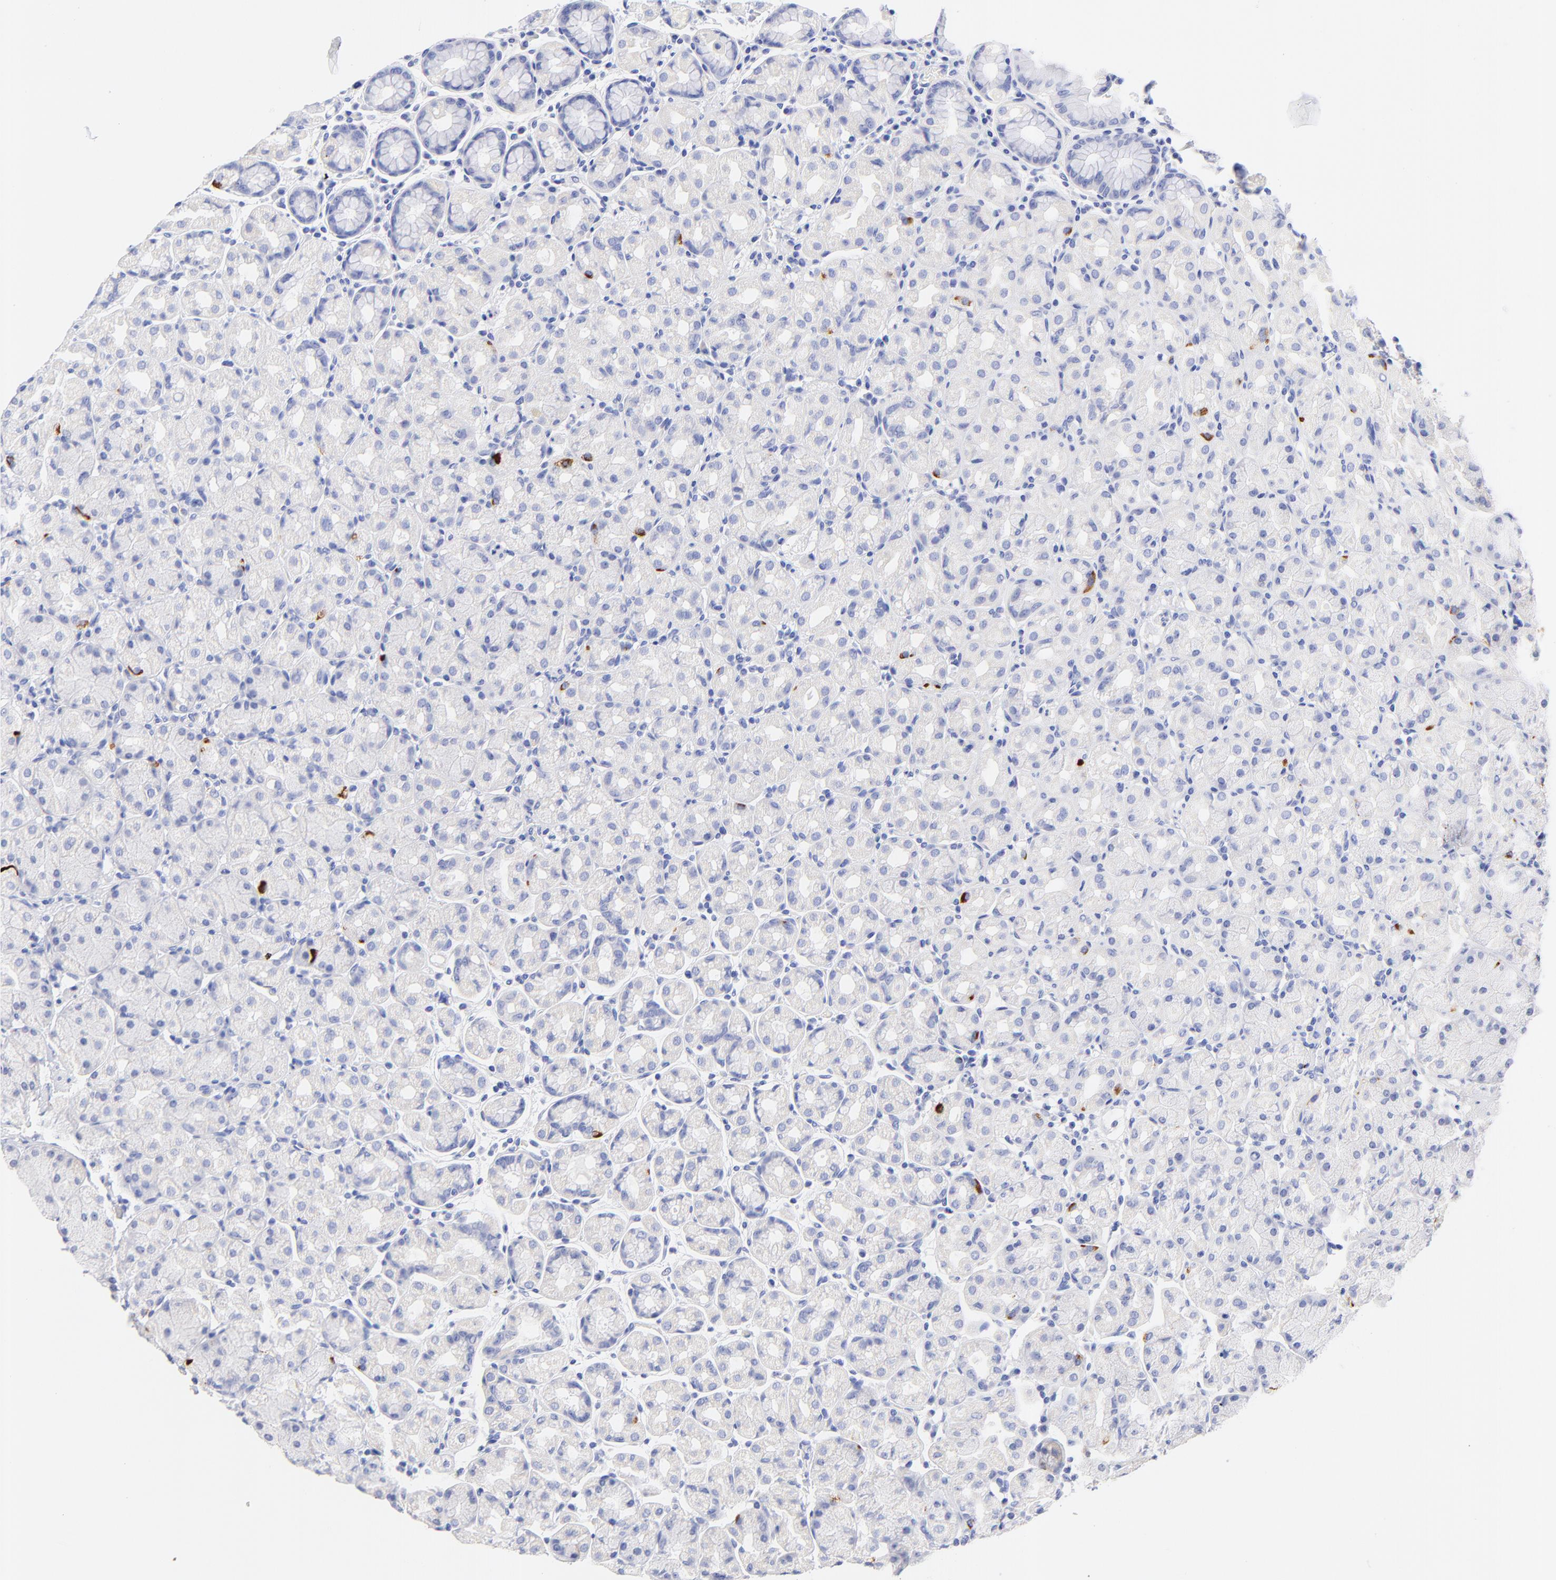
{"staining": {"intensity": "weak", "quantity": "<25%", "location": "cytoplasmic/membranous"}, "tissue": "stomach", "cell_type": "Glandular cells", "image_type": "normal", "snomed": [{"axis": "morphology", "description": "Normal tissue, NOS"}, {"axis": "topography", "description": "Stomach, lower"}], "caption": "An image of stomach stained for a protein reveals no brown staining in glandular cells. (Brightfield microscopy of DAB (3,3'-diaminobenzidine) immunohistochemistry at high magnification).", "gene": "C1QTNF6", "patient": {"sex": "male", "age": 56}}